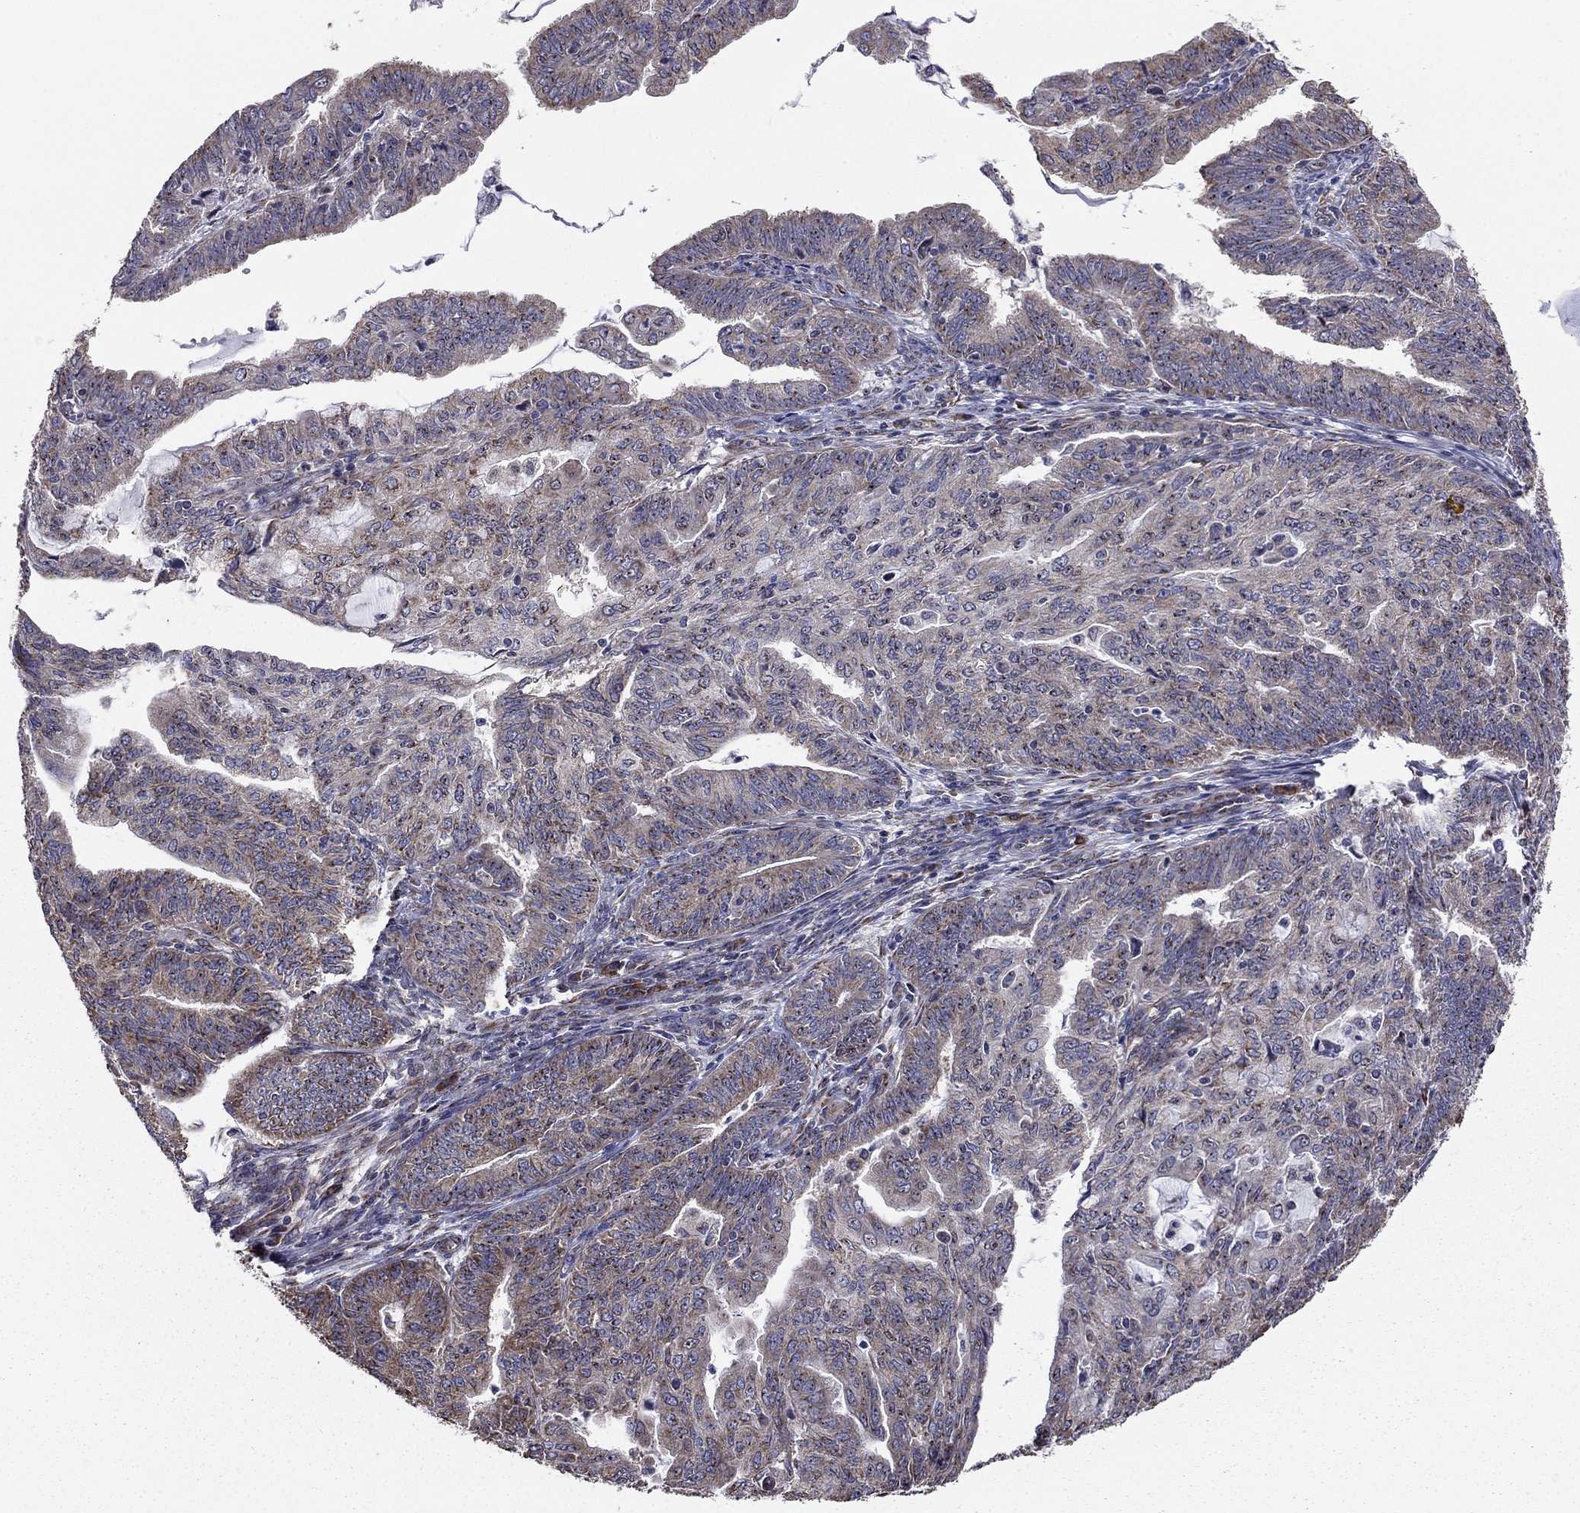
{"staining": {"intensity": "weak", "quantity": "25%-75%", "location": "cytoplasmic/membranous"}, "tissue": "endometrial cancer", "cell_type": "Tumor cells", "image_type": "cancer", "snomed": [{"axis": "morphology", "description": "Adenocarcinoma, NOS"}, {"axis": "topography", "description": "Endometrium"}], "caption": "Endometrial adenocarcinoma stained with DAB IHC shows low levels of weak cytoplasmic/membranous expression in about 25%-75% of tumor cells. Nuclei are stained in blue.", "gene": "NKIRAS1", "patient": {"sex": "female", "age": 82}}